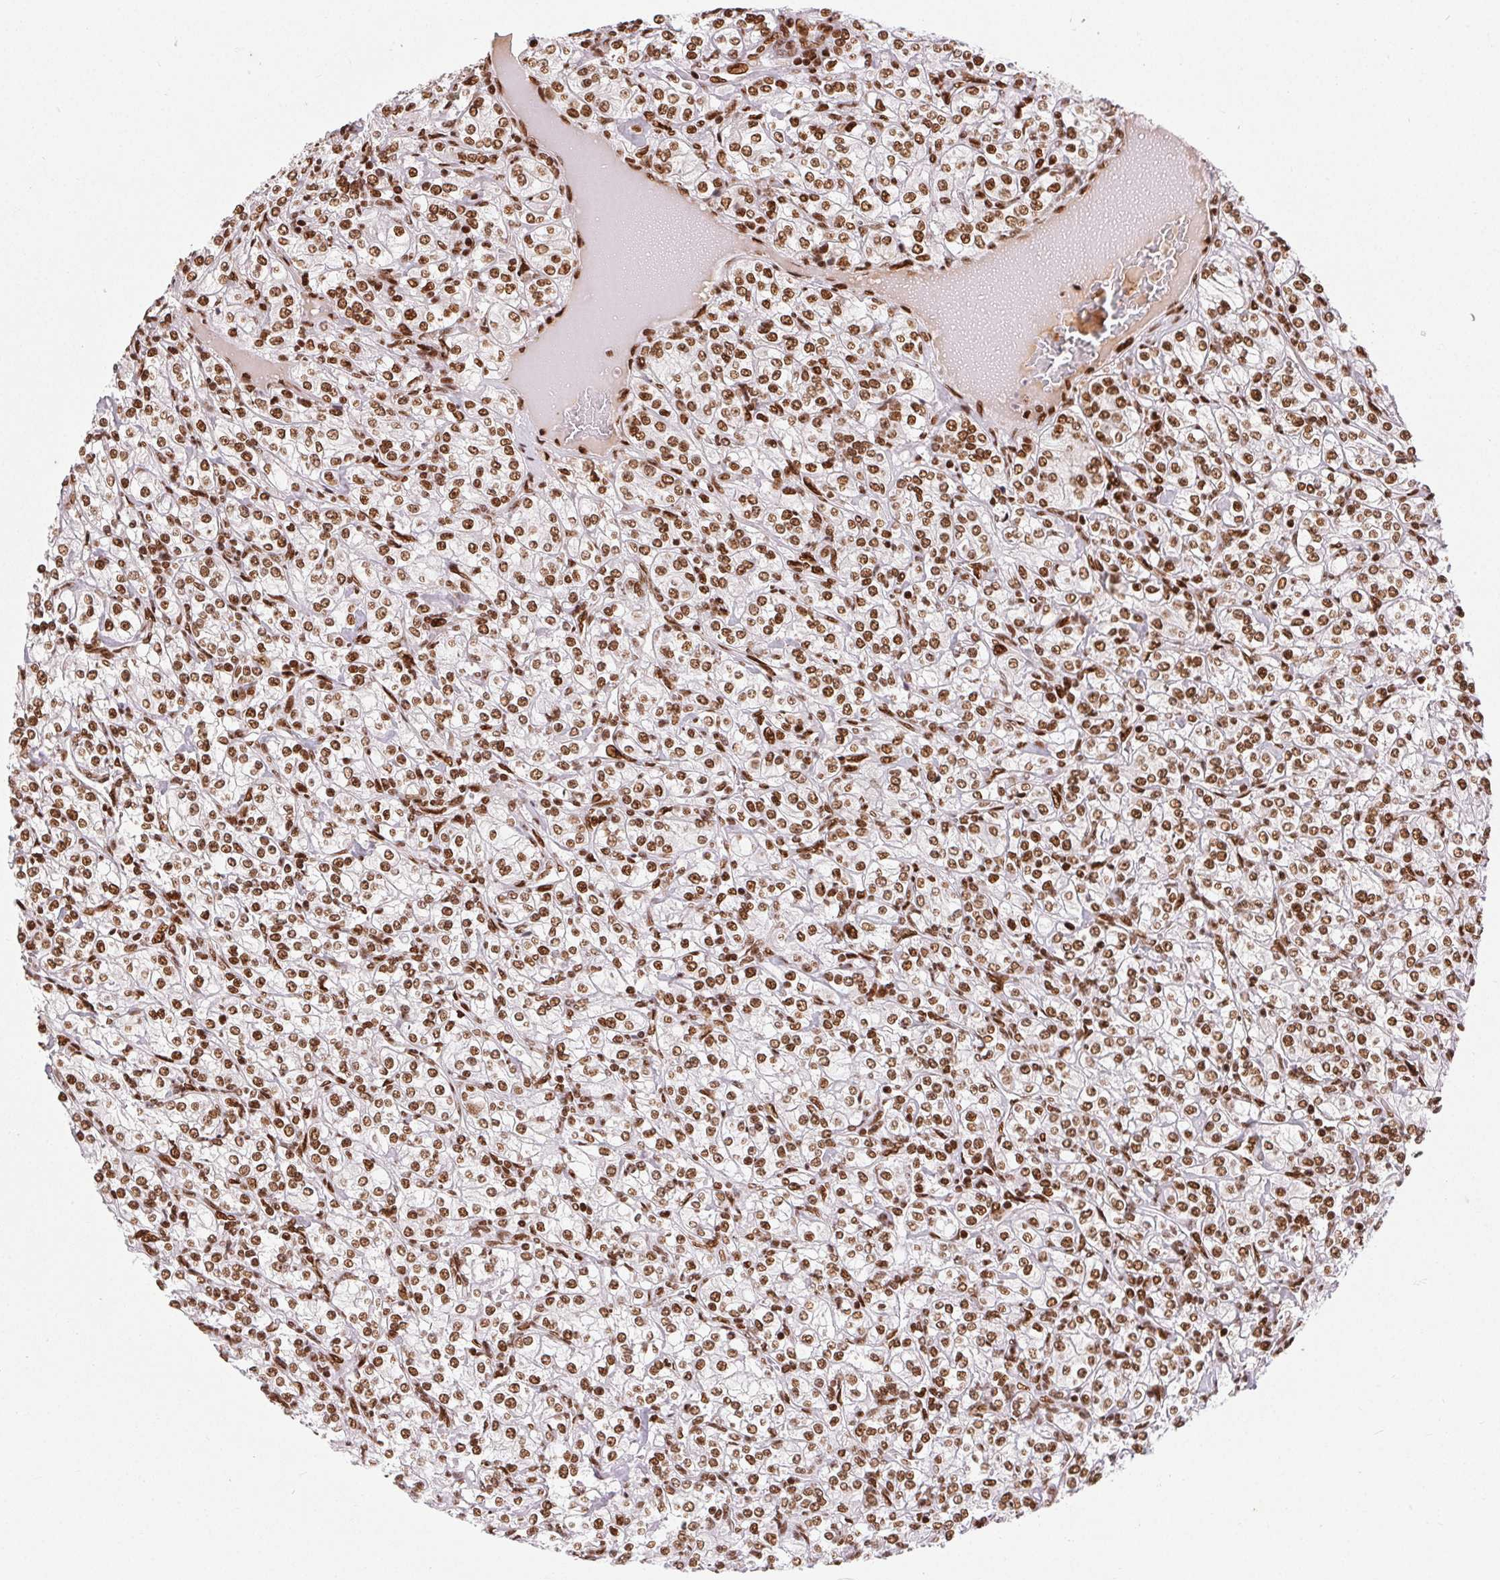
{"staining": {"intensity": "strong", "quantity": ">75%", "location": "nuclear"}, "tissue": "renal cancer", "cell_type": "Tumor cells", "image_type": "cancer", "snomed": [{"axis": "morphology", "description": "Adenocarcinoma, NOS"}, {"axis": "topography", "description": "Kidney"}], "caption": "A photomicrograph showing strong nuclear staining in about >75% of tumor cells in renal cancer (adenocarcinoma), as visualized by brown immunohistochemical staining.", "gene": "ZNF80", "patient": {"sex": "male", "age": 77}}